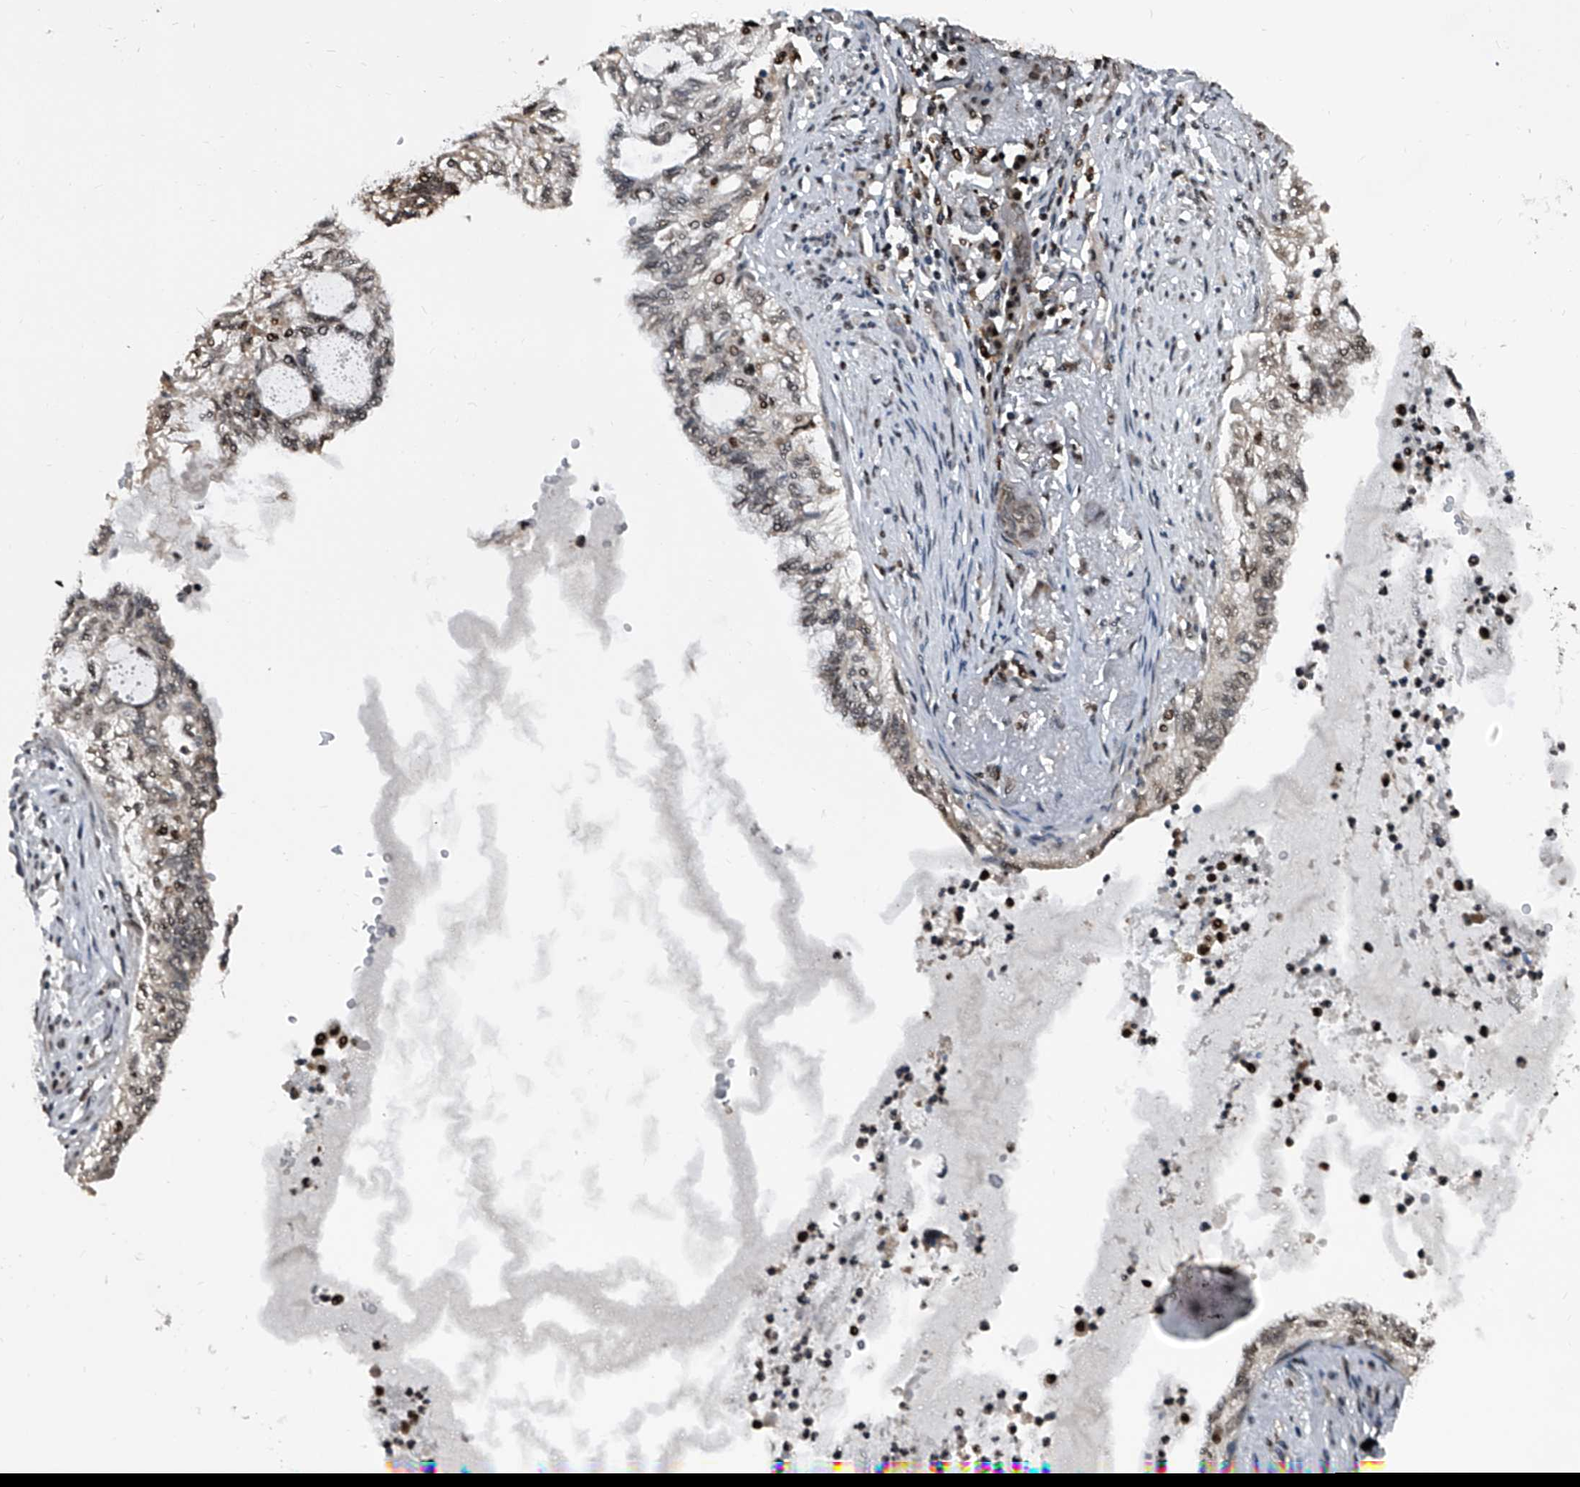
{"staining": {"intensity": "moderate", "quantity": "<25%", "location": "cytoplasmic/membranous,nuclear"}, "tissue": "lung cancer", "cell_type": "Tumor cells", "image_type": "cancer", "snomed": [{"axis": "morphology", "description": "Adenocarcinoma, NOS"}, {"axis": "topography", "description": "Lung"}], "caption": "Brown immunohistochemical staining in human lung adenocarcinoma reveals moderate cytoplasmic/membranous and nuclear positivity in about <25% of tumor cells.", "gene": "FKBP5", "patient": {"sex": "female", "age": 70}}